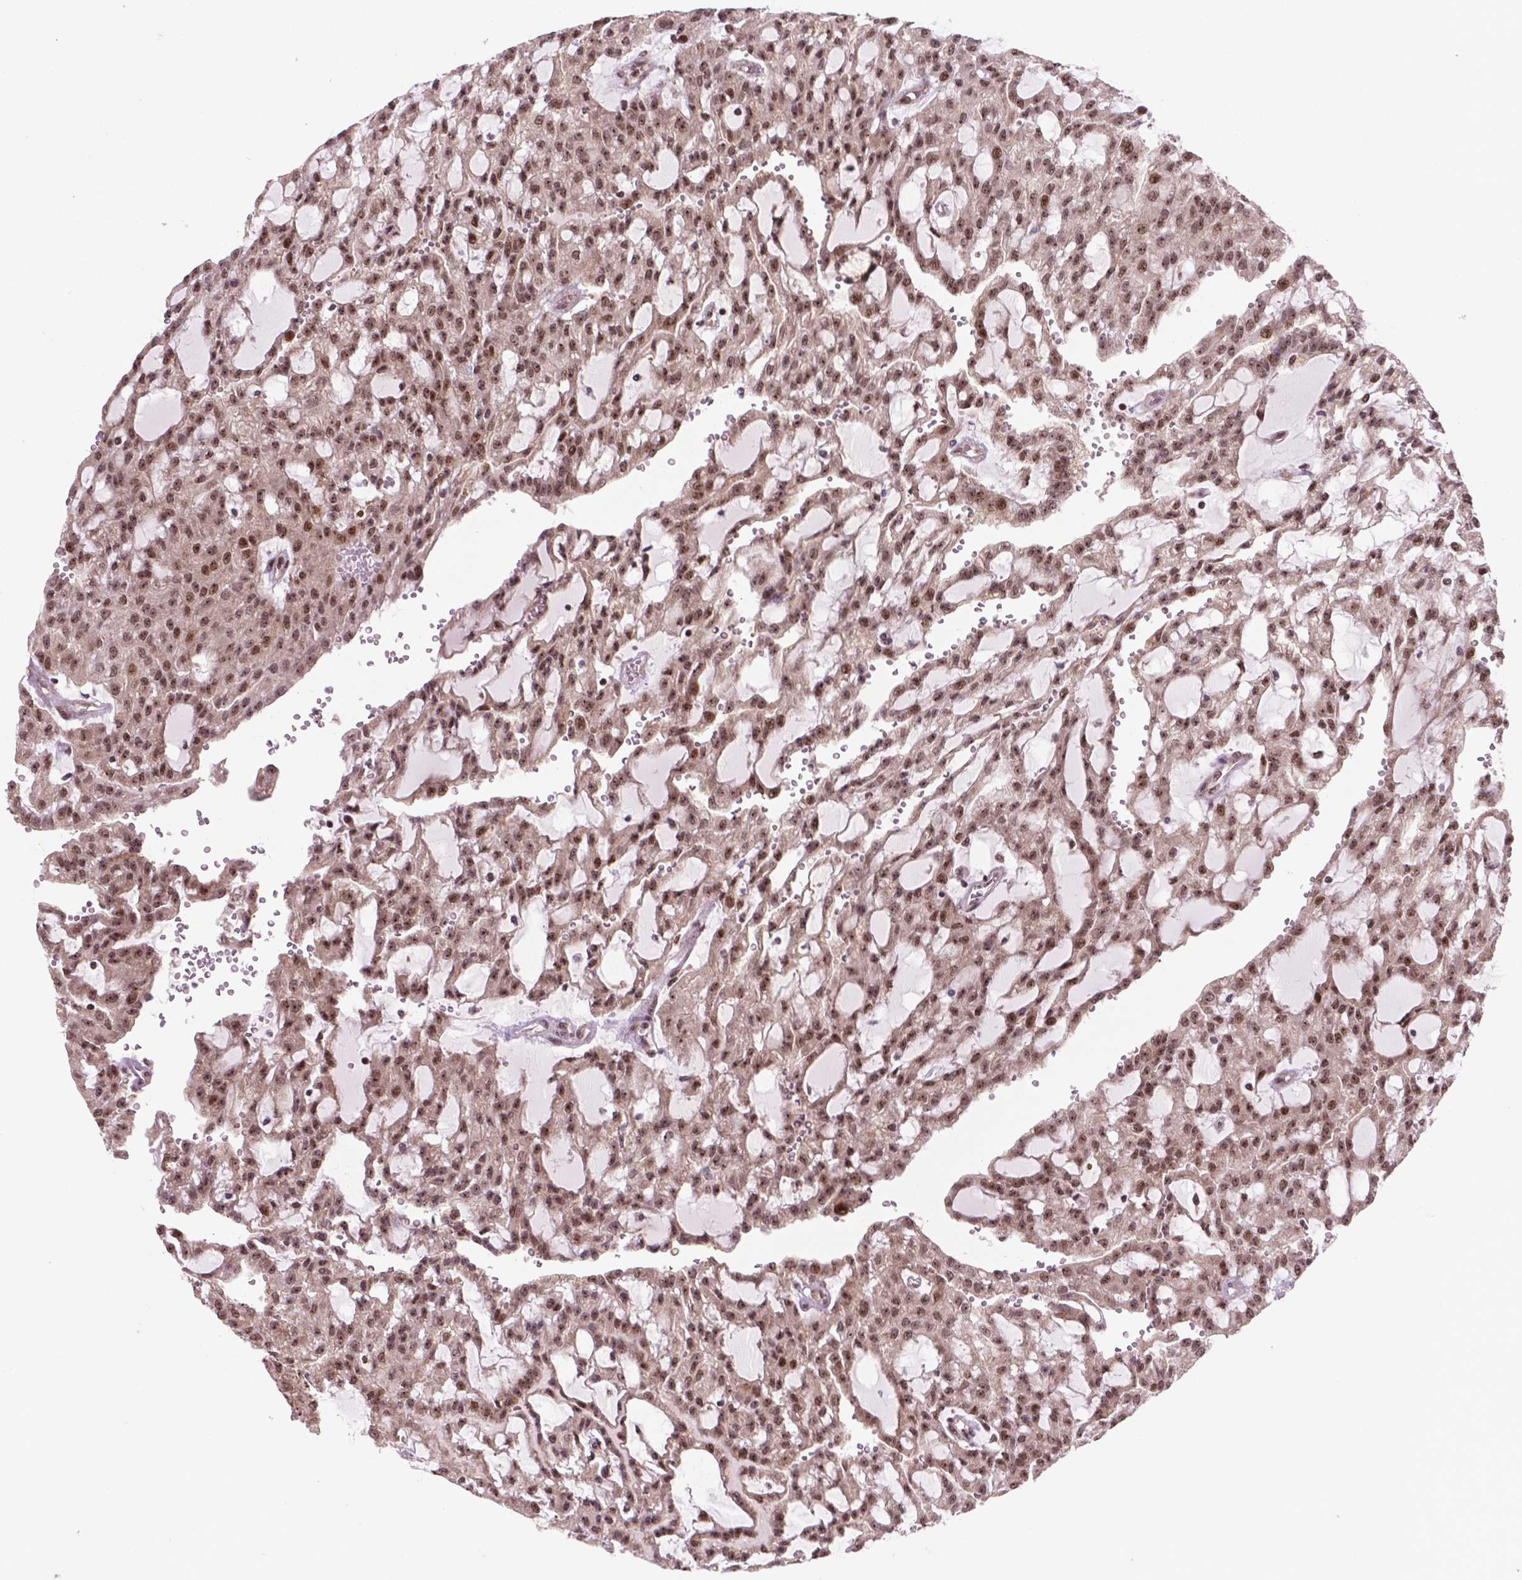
{"staining": {"intensity": "moderate", "quantity": ">75%", "location": "nuclear"}, "tissue": "renal cancer", "cell_type": "Tumor cells", "image_type": "cancer", "snomed": [{"axis": "morphology", "description": "Adenocarcinoma, NOS"}, {"axis": "topography", "description": "Kidney"}], "caption": "DAB (3,3'-diaminobenzidine) immunohistochemical staining of renal cancer (adenocarcinoma) shows moderate nuclear protein expression in approximately >75% of tumor cells.", "gene": "CSNK2A1", "patient": {"sex": "male", "age": 63}}